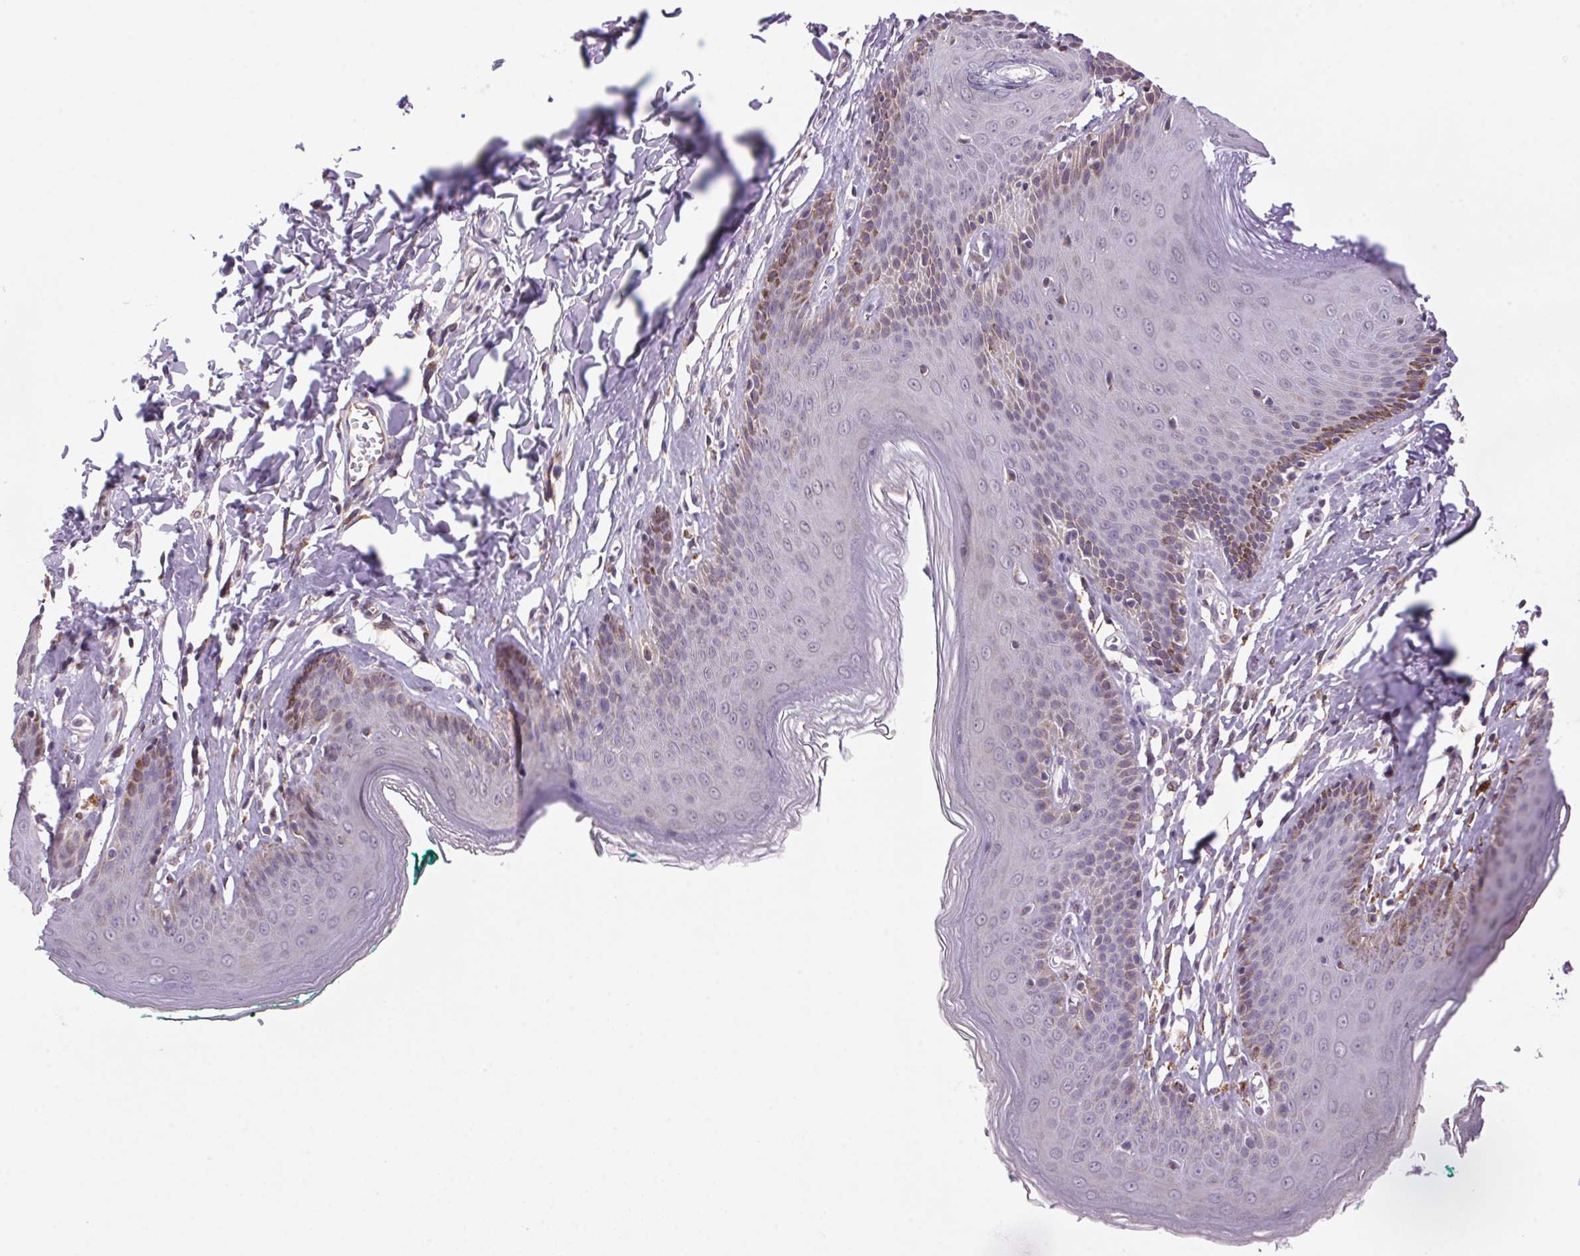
{"staining": {"intensity": "negative", "quantity": "none", "location": "none"}, "tissue": "skin", "cell_type": "Epidermal cells", "image_type": "normal", "snomed": [{"axis": "morphology", "description": "Normal tissue, NOS"}, {"axis": "topography", "description": "Vulva"}, {"axis": "topography", "description": "Peripheral nerve tissue"}], "caption": "There is no significant staining in epidermal cells of skin.", "gene": "AKR1E2", "patient": {"sex": "female", "age": 66}}